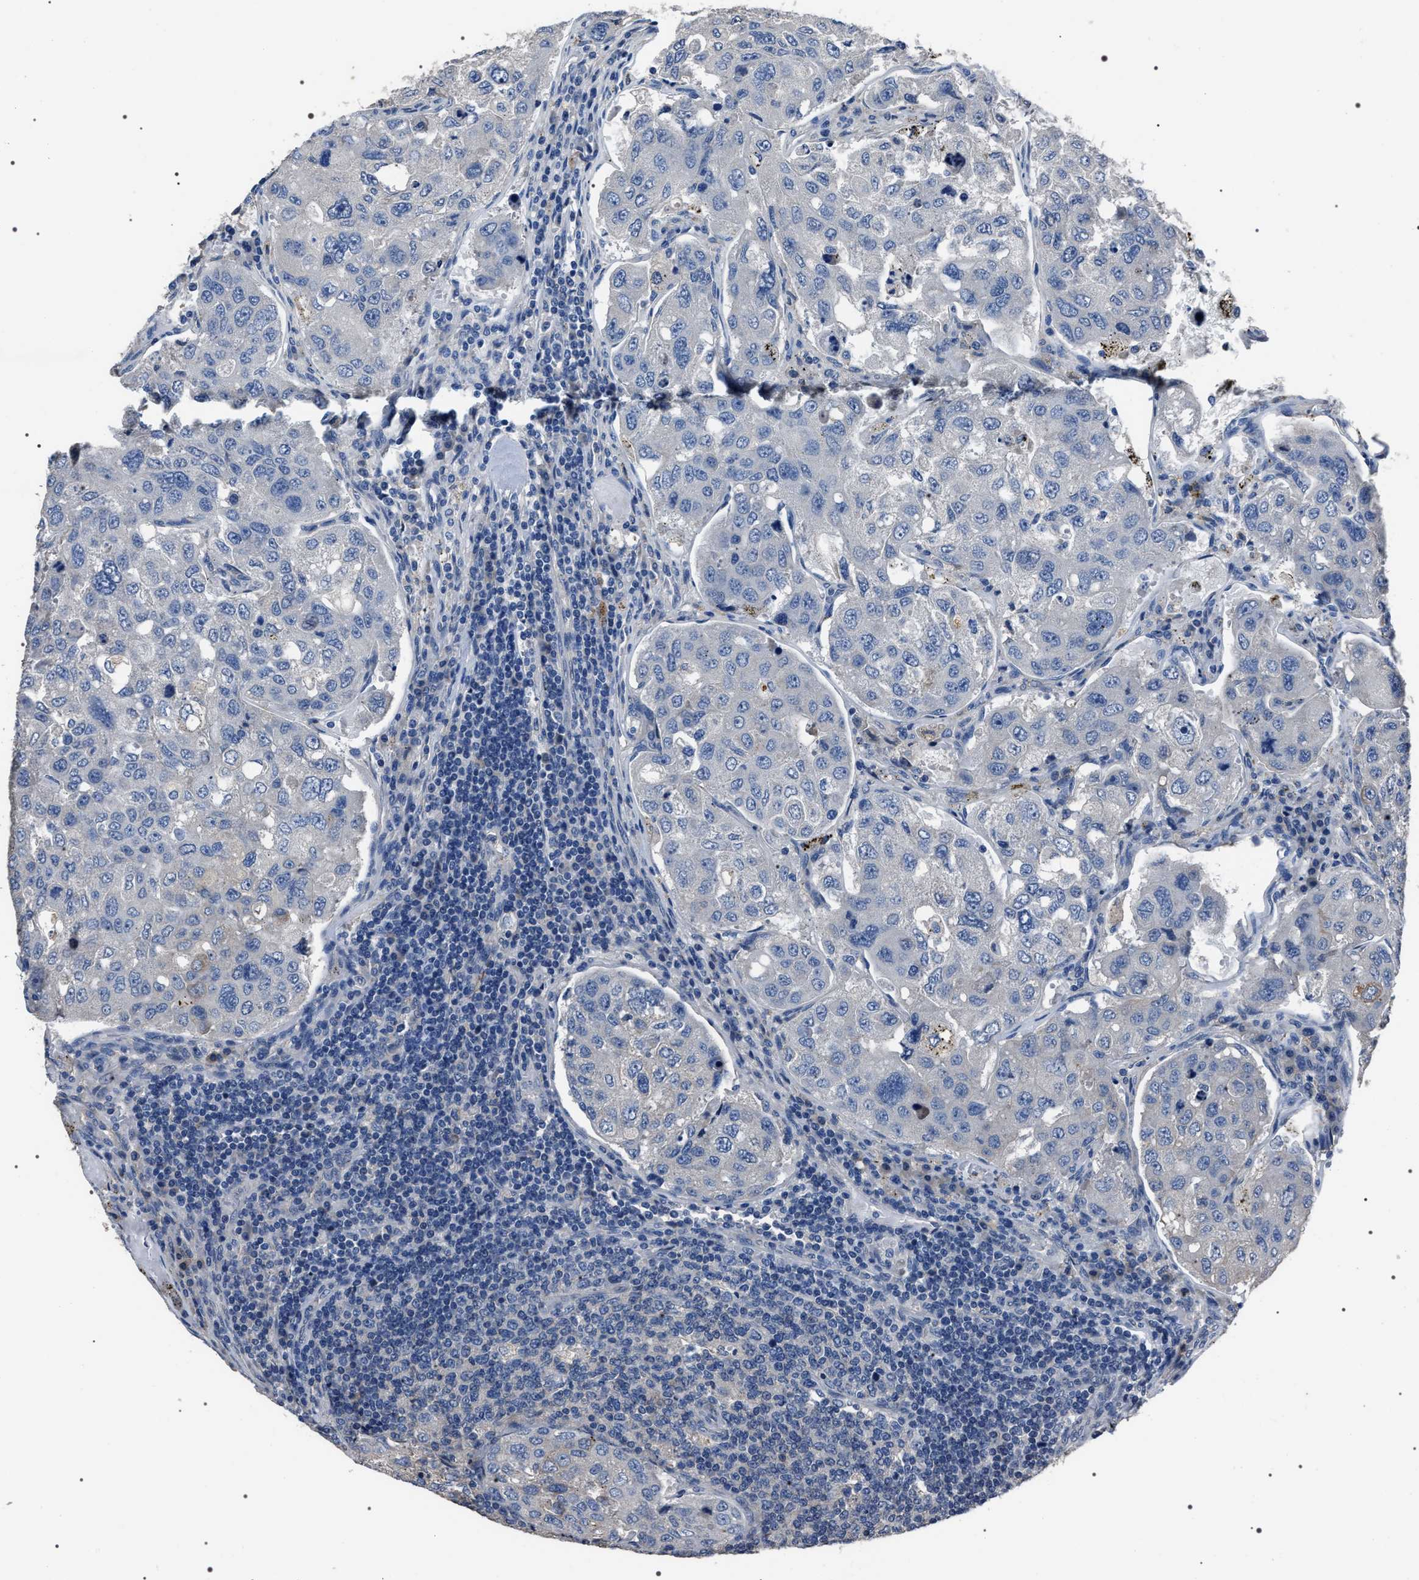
{"staining": {"intensity": "negative", "quantity": "none", "location": "none"}, "tissue": "urothelial cancer", "cell_type": "Tumor cells", "image_type": "cancer", "snomed": [{"axis": "morphology", "description": "Urothelial carcinoma, High grade"}, {"axis": "topography", "description": "Lymph node"}, {"axis": "topography", "description": "Urinary bladder"}], "caption": "Protein analysis of urothelial cancer displays no significant expression in tumor cells.", "gene": "TRIM54", "patient": {"sex": "male", "age": 51}}